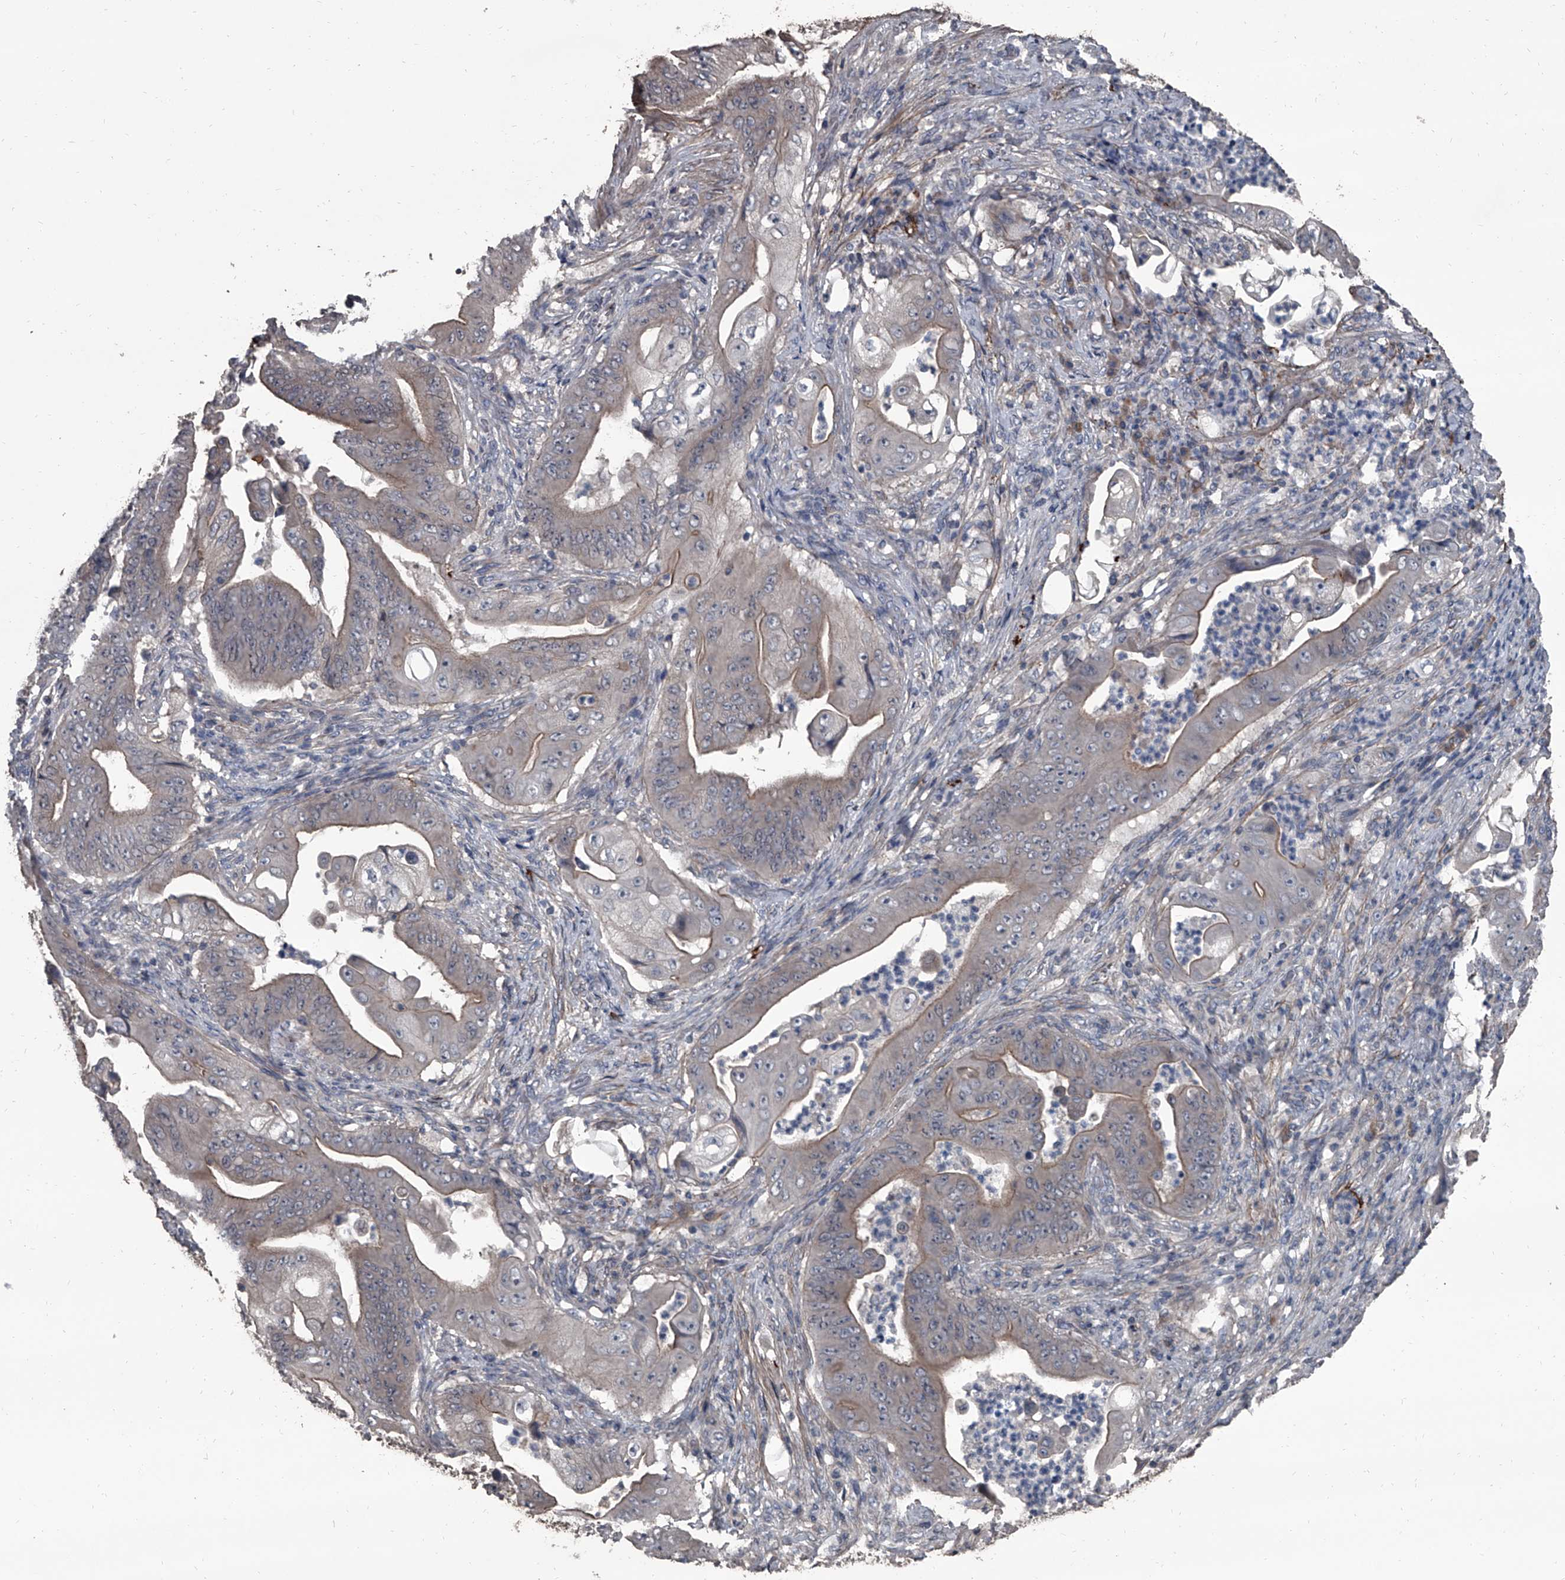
{"staining": {"intensity": "weak", "quantity": ">75%", "location": "cytoplasmic/membranous"}, "tissue": "stomach cancer", "cell_type": "Tumor cells", "image_type": "cancer", "snomed": [{"axis": "morphology", "description": "Adenocarcinoma, NOS"}, {"axis": "topography", "description": "Stomach"}], "caption": "Weak cytoplasmic/membranous expression for a protein is identified in approximately >75% of tumor cells of stomach adenocarcinoma using immunohistochemistry (IHC).", "gene": "OARD1", "patient": {"sex": "female", "age": 73}}